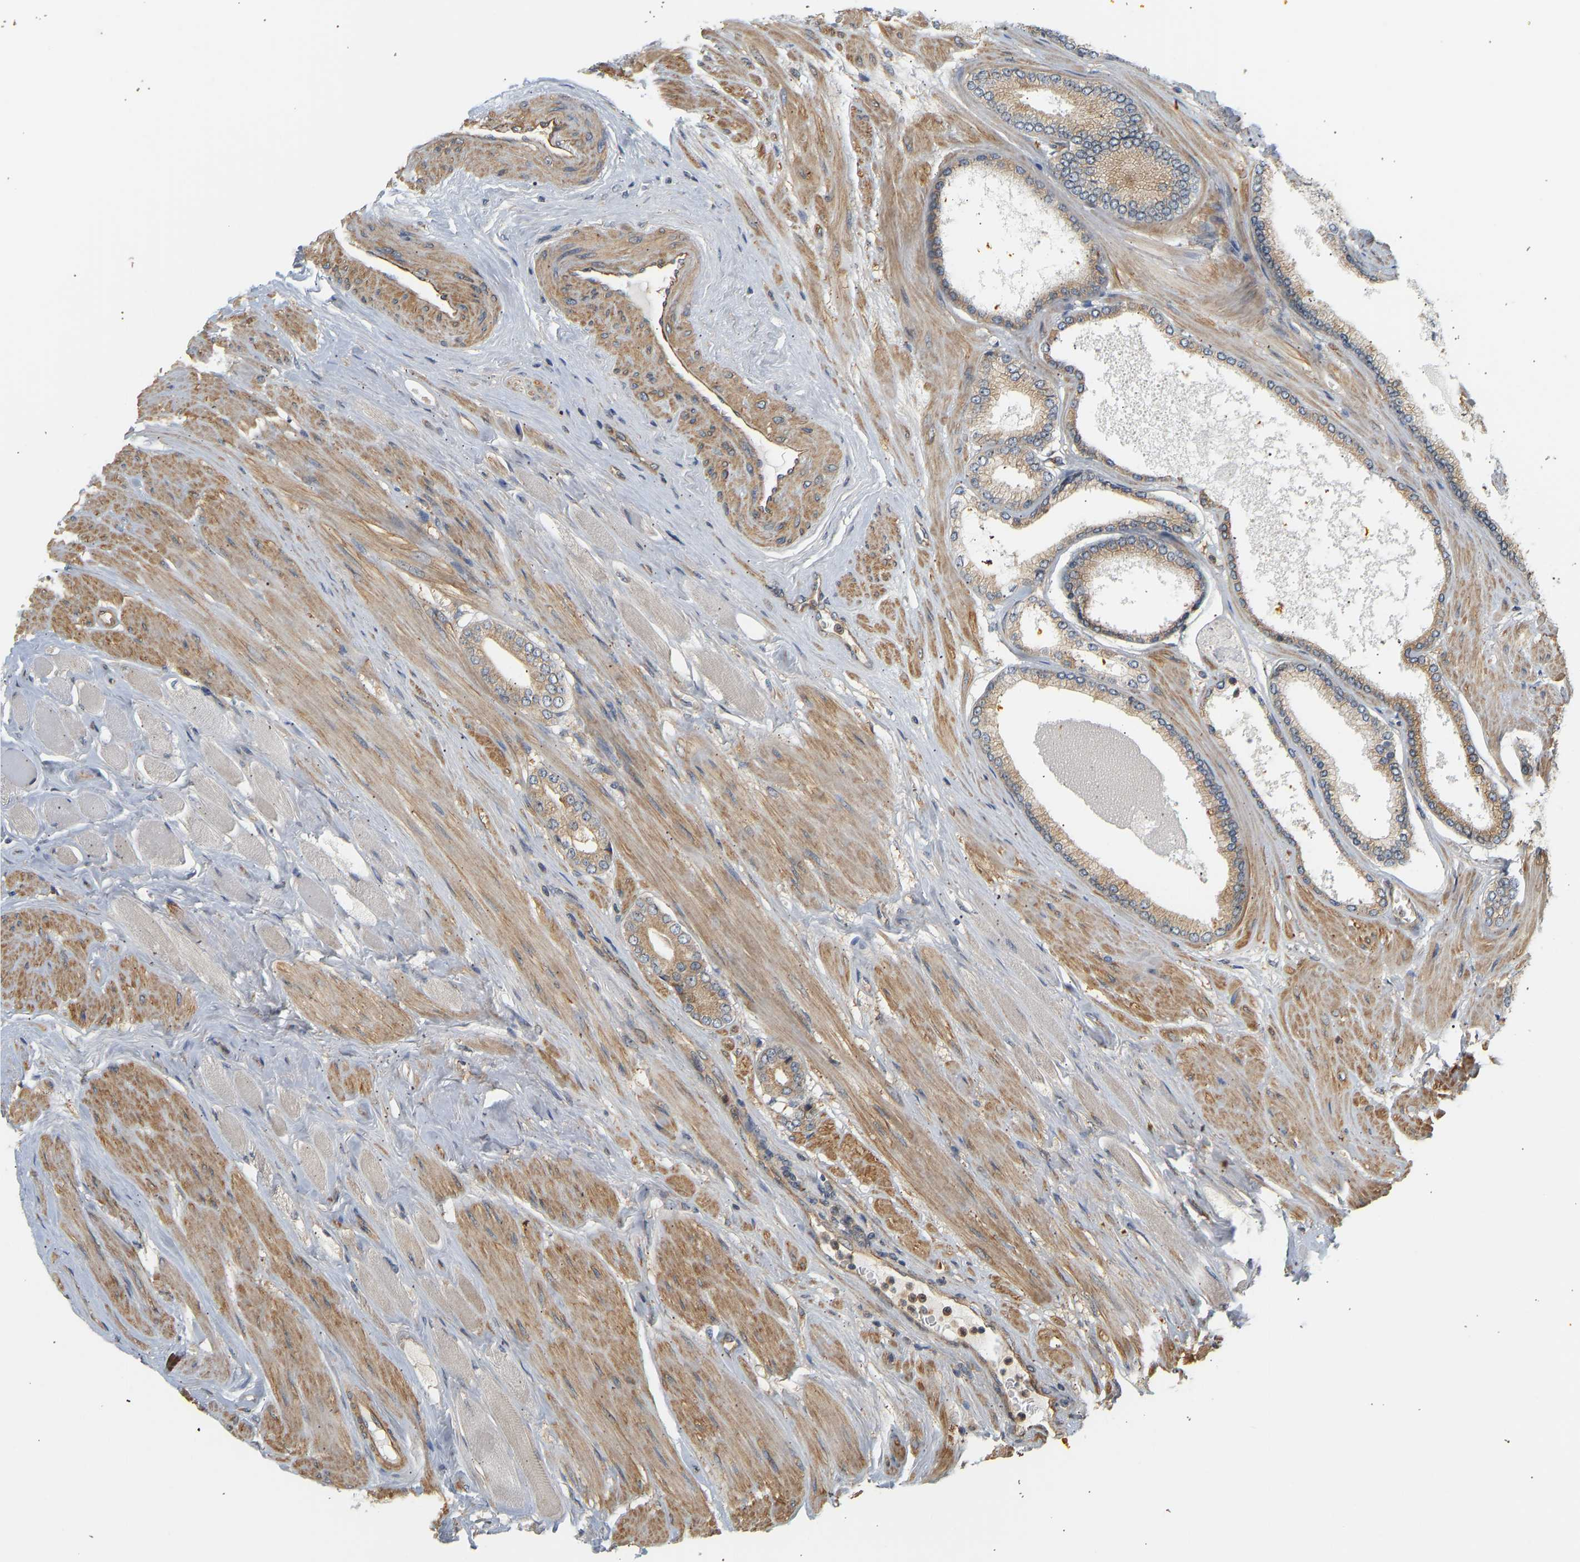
{"staining": {"intensity": "weak", "quantity": ">75%", "location": "cytoplasmic/membranous"}, "tissue": "prostate cancer", "cell_type": "Tumor cells", "image_type": "cancer", "snomed": [{"axis": "morphology", "description": "Adenocarcinoma, High grade"}, {"axis": "topography", "description": "Prostate"}], "caption": "High-power microscopy captured an immunohistochemistry image of prostate high-grade adenocarcinoma, revealing weak cytoplasmic/membranous positivity in approximately >75% of tumor cells.", "gene": "CEP57", "patient": {"sex": "male", "age": 61}}